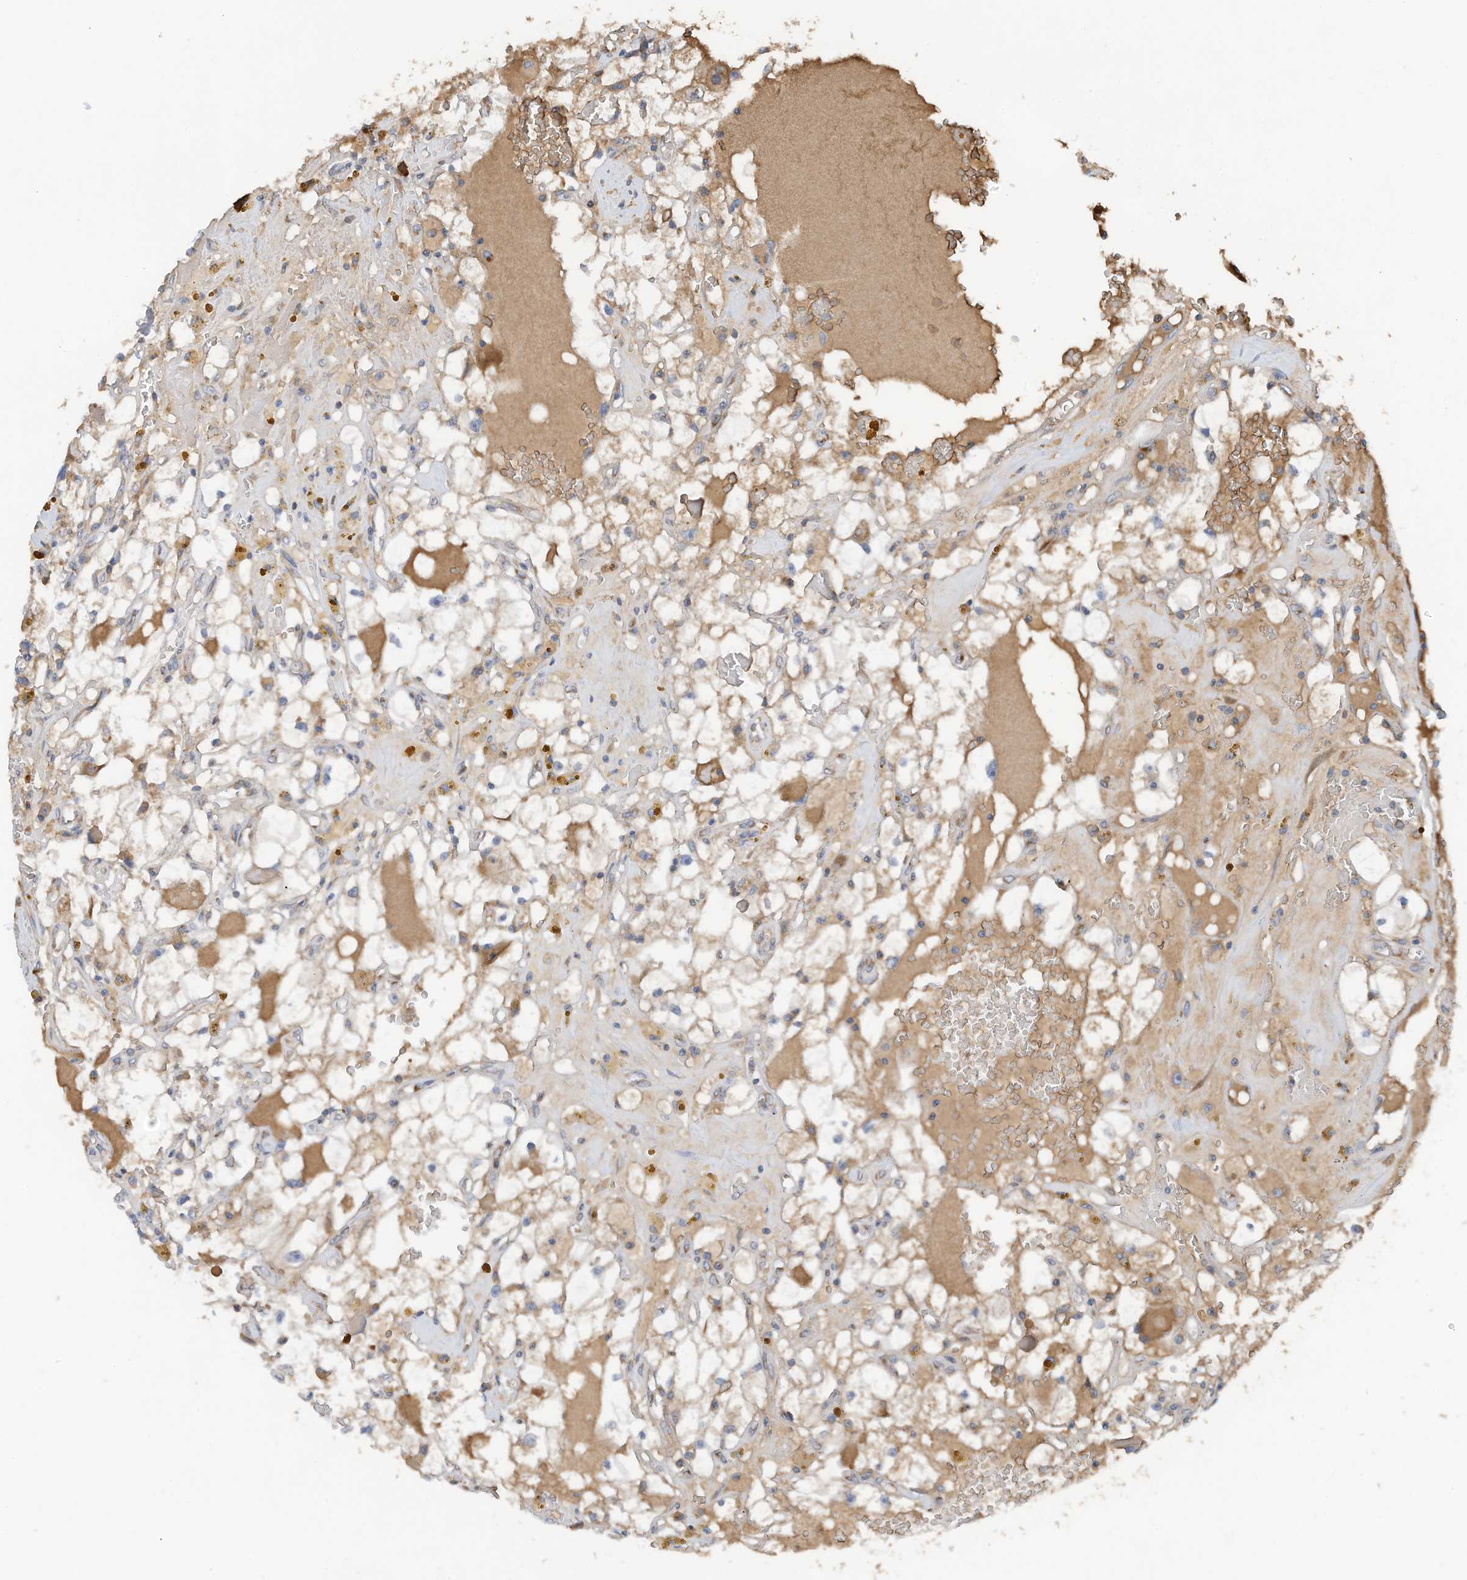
{"staining": {"intensity": "weak", "quantity": "<25%", "location": "cytoplasmic/membranous"}, "tissue": "renal cancer", "cell_type": "Tumor cells", "image_type": "cancer", "snomed": [{"axis": "morphology", "description": "Adenocarcinoma, NOS"}, {"axis": "topography", "description": "Kidney"}], "caption": "Immunohistochemical staining of renal cancer shows no significant expression in tumor cells.", "gene": "SLC5A11", "patient": {"sex": "male", "age": 56}}